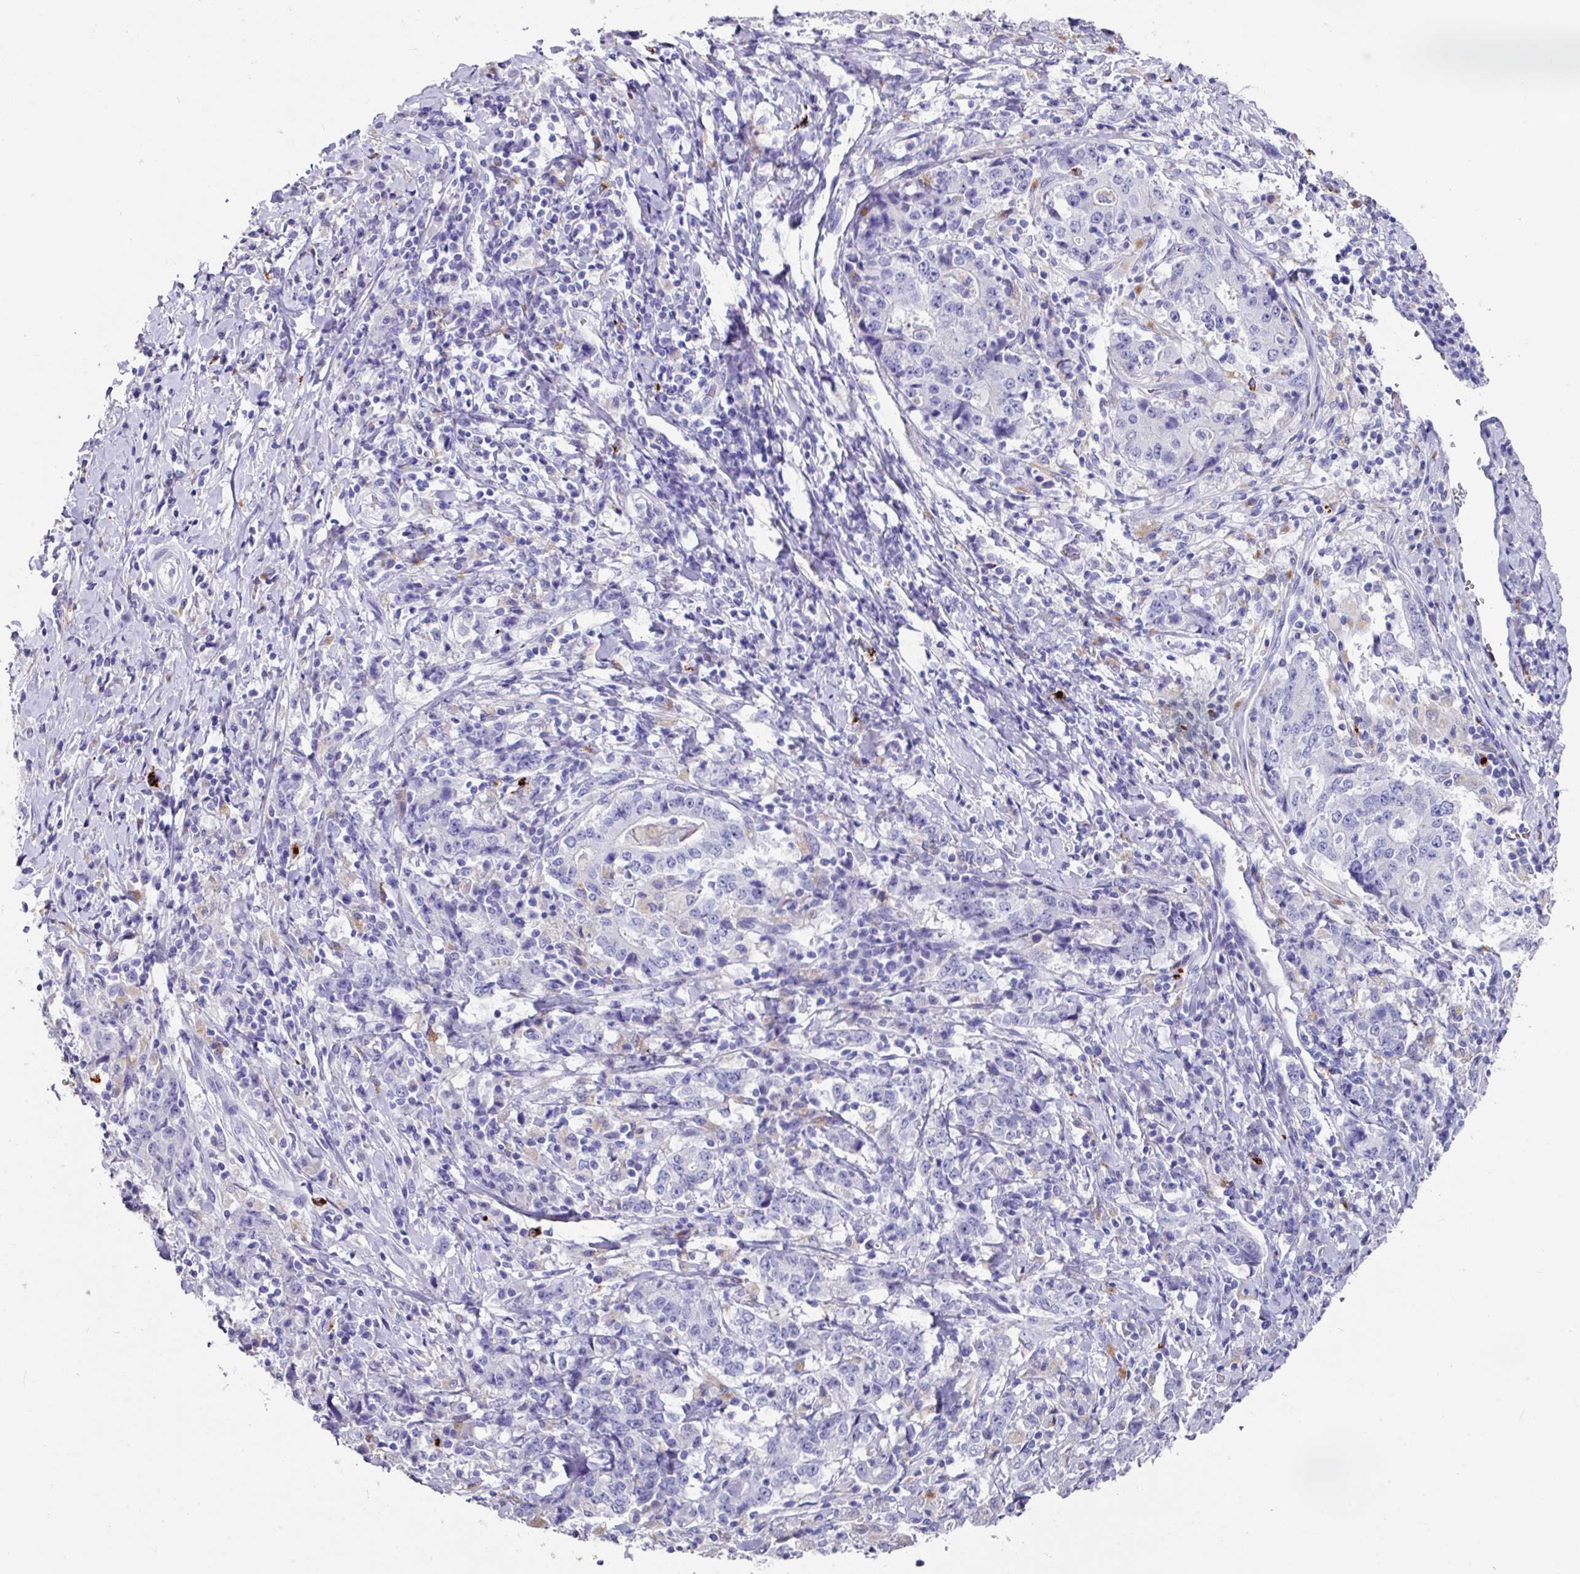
{"staining": {"intensity": "negative", "quantity": "none", "location": "none"}, "tissue": "stomach cancer", "cell_type": "Tumor cells", "image_type": "cancer", "snomed": [{"axis": "morphology", "description": "Normal tissue, NOS"}, {"axis": "morphology", "description": "Adenocarcinoma, NOS"}, {"axis": "topography", "description": "Stomach, upper"}, {"axis": "topography", "description": "Stomach"}], "caption": "Protein analysis of stomach cancer (adenocarcinoma) displays no significant staining in tumor cells.", "gene": "CPVL", "patient": {"sex": "male", "age": 59}}